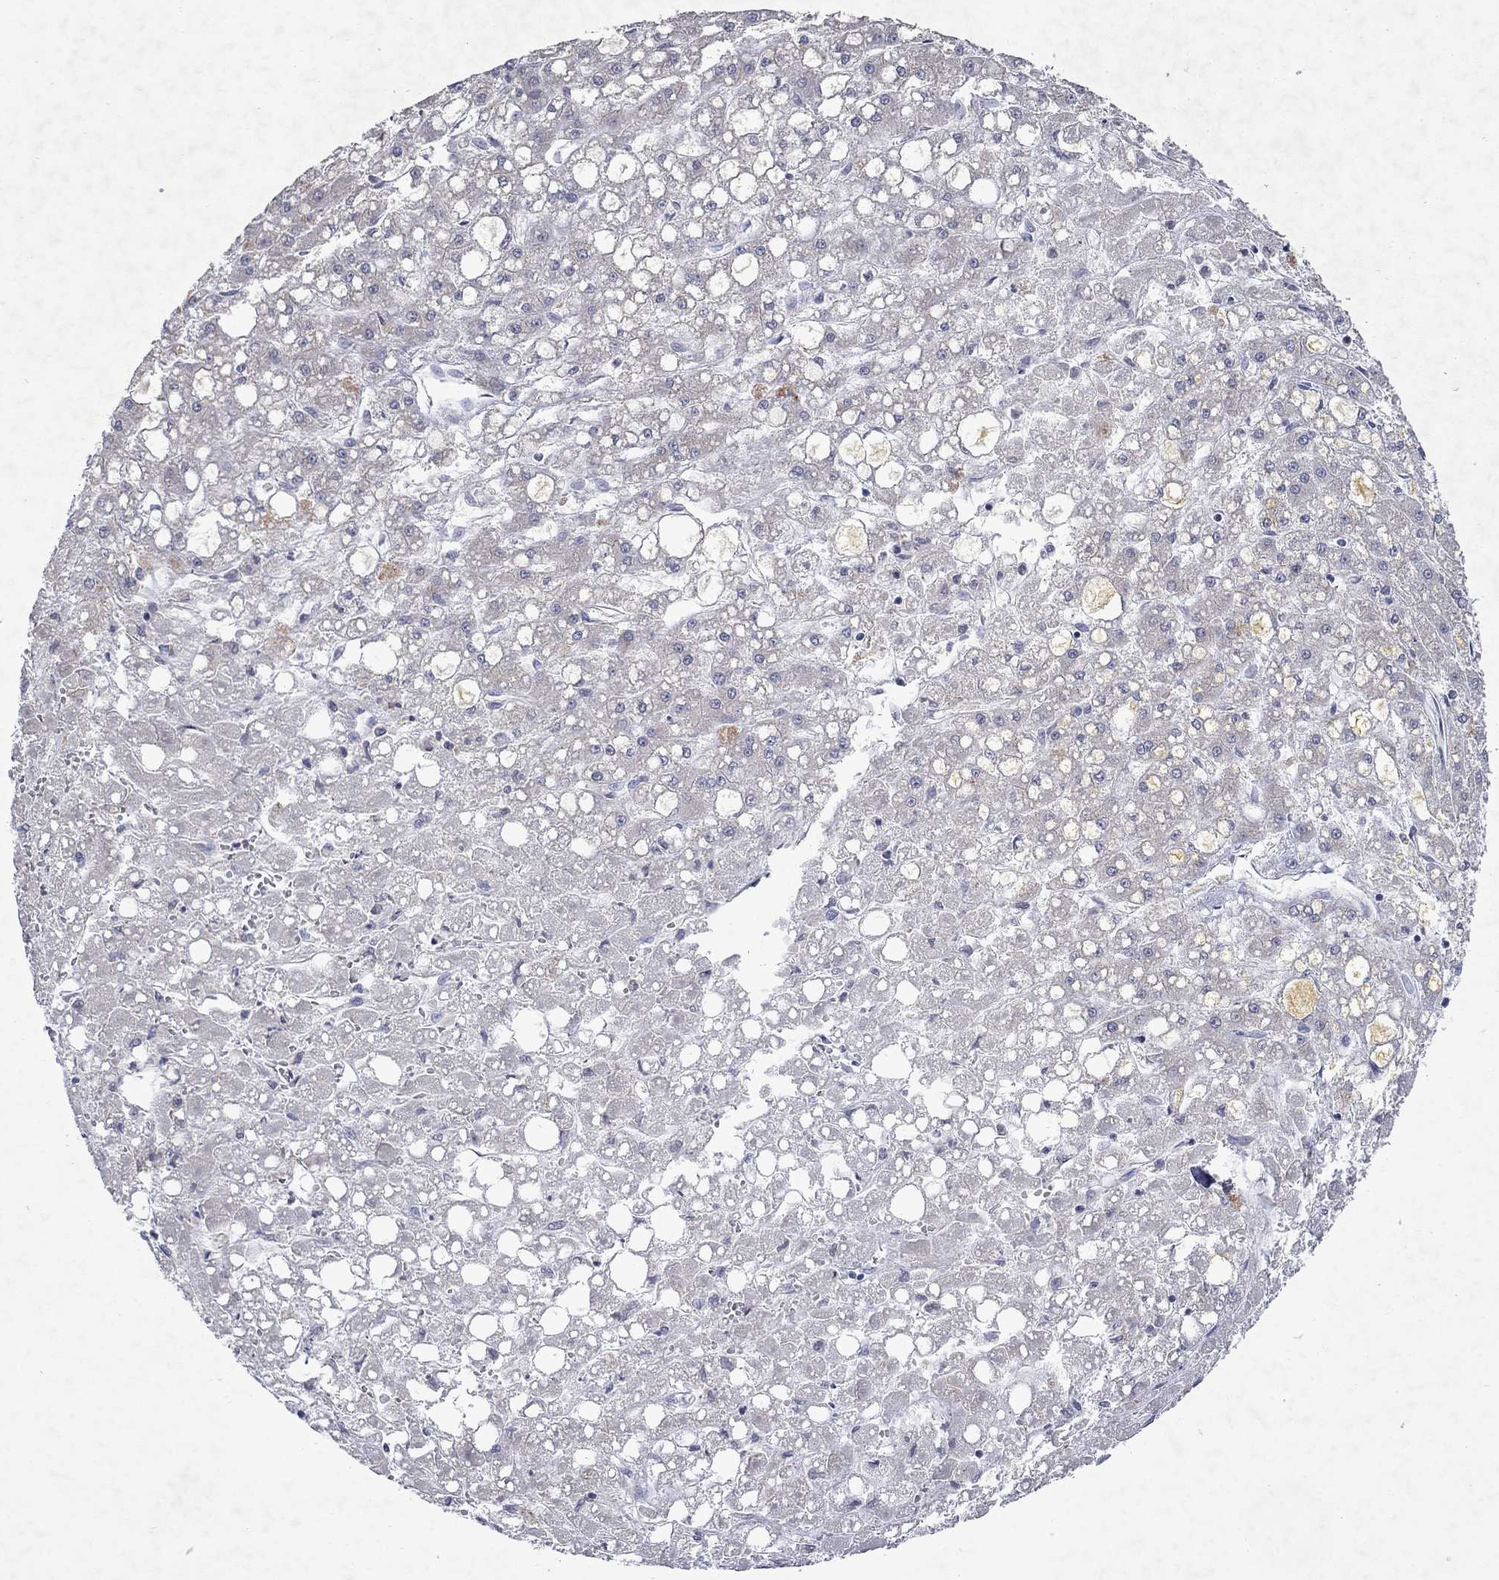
{"staining": {"intensity": "negative", "quantity": "none", "location": "none"}, "tissue": "liver cancer", "cell_type": "Tumor cells", "image_type": "cancer", "snomed": [{"axis": "morphology", "description": "Carcinoma, Hepatocellular, NOS"}, {"axis": "topography", "description": "Liver"}], "caption": "Liver cancer (hepatocellular carcinoma) stained for a protein using IHC displays no positivity tumor cells.", "gene": "TMEM97", "patient": {"sex": "male", "age": 67}}